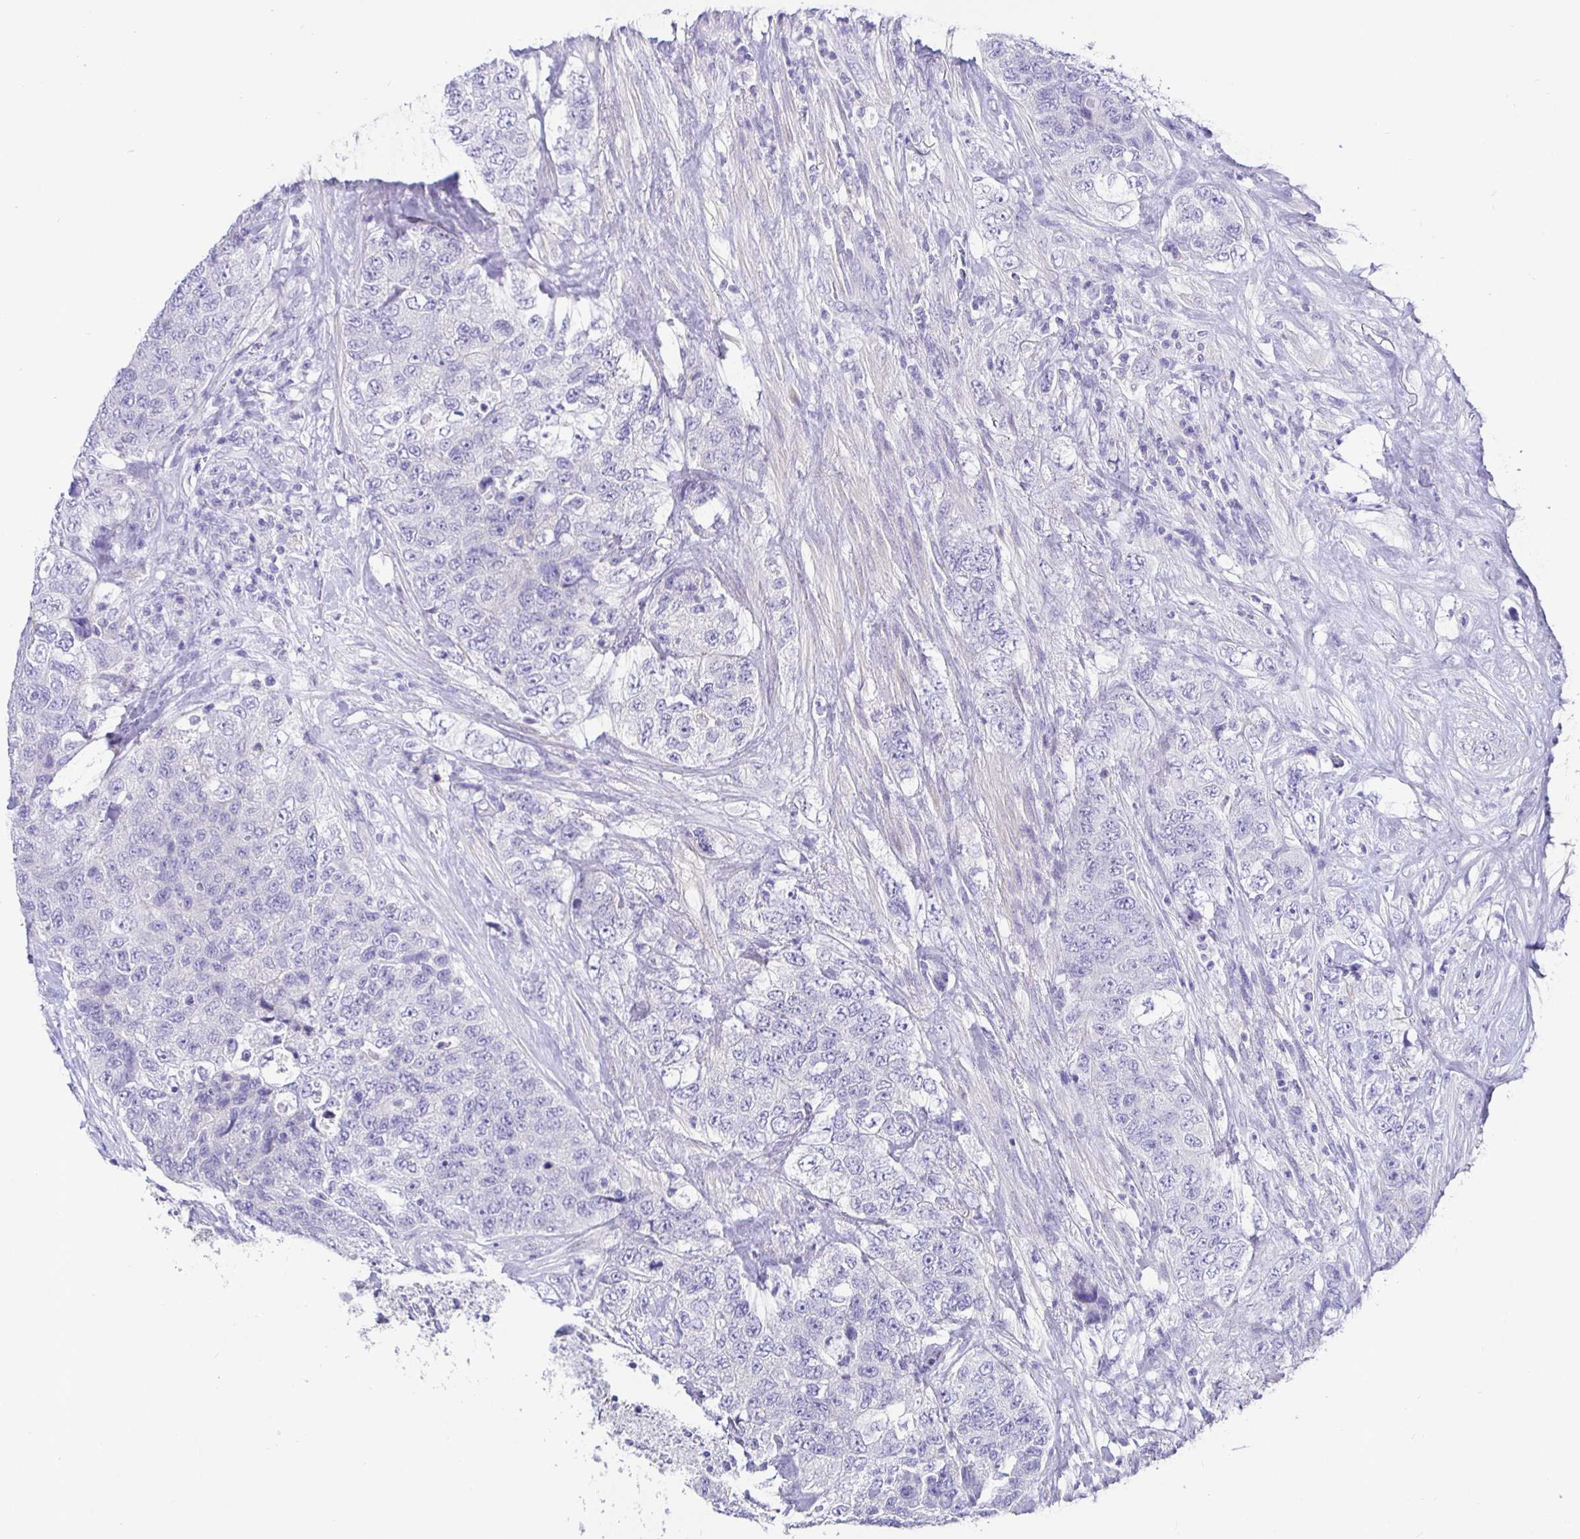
{"staining": {"intensity": "negative", "quantity": "none", "location": "none"}, "tissue": "urothelial cancer", "cell_type": "Tumor cells", "image_type": "cancer", "snomed": [{"axis": "morphology", "description": "Urothelial carcinoma, High grade"}, {"axis": "topography", "description": "Urinary bladder"}], "caption": "Tumor cells are negative for brown protein staining in urothelial cancer.", "gene": "TPTE", "patient": {"sex": "female", "age": 78}}